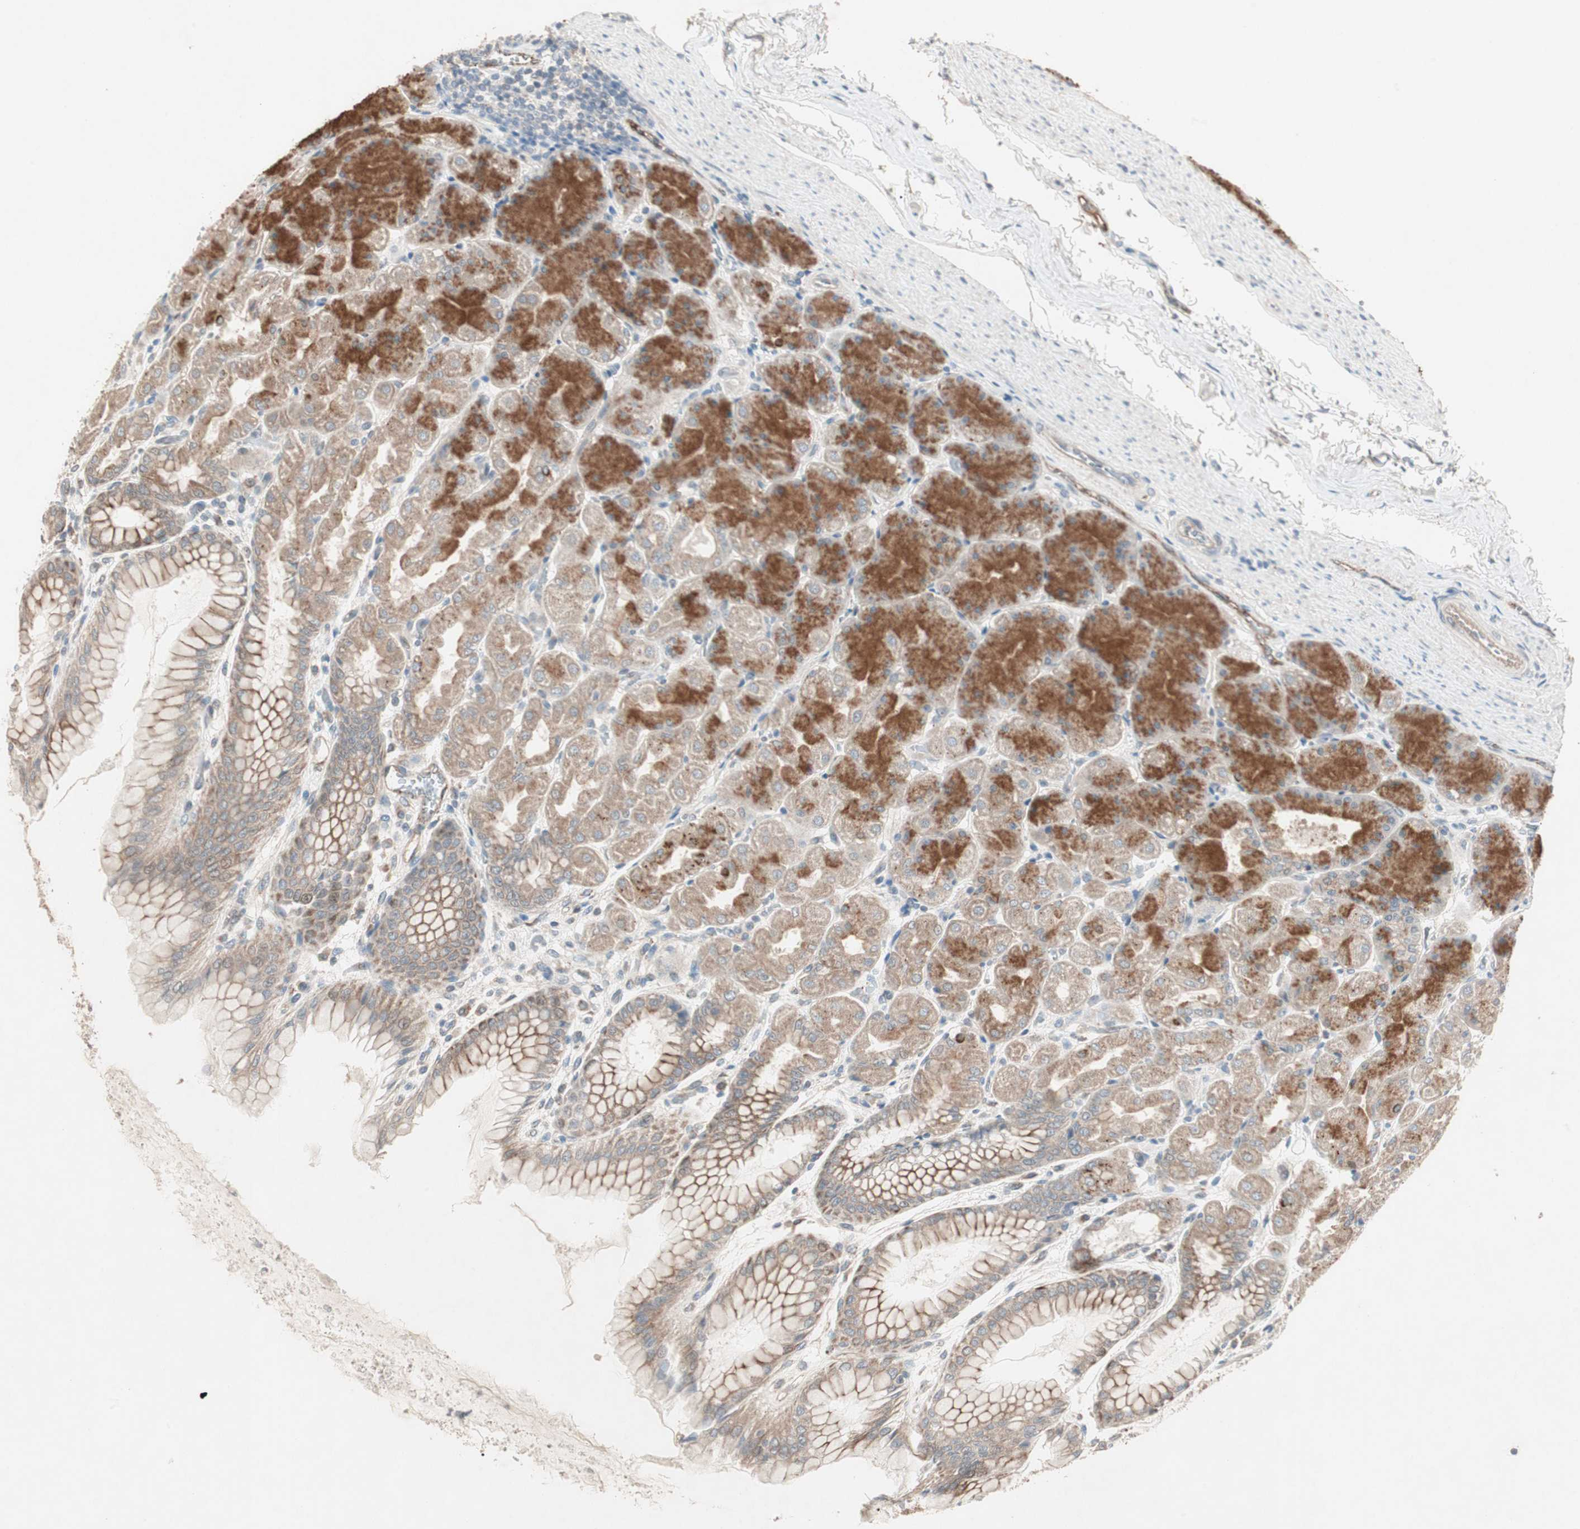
{"staining": {"intensity": "moderate", "quantity": ">75%", "location": "cytoplasmic/membranous"}, "tissue": "stomach", "cell_type": "Glandular cells", "image_type": "normal", "snomed": [{"axis": "morphology", "description": "Normal tissue, NOS"}, {"axis": "topography", "description": "Stomach, upper"}], "caption": "Stomach stained with immunohistochemistry (IHC) demonstrates moderate cytoplasmic/membranous staining in approximately >75% of glandular cells. The protein of interest is stained brown, and the nuclei are stained in blue (DAB (3,3'-diaminobenzidine) IHC with brightfield microscopy, high magnification).", "gene": "FGFR4", "patient": {"sex": "female", "age": 56}}